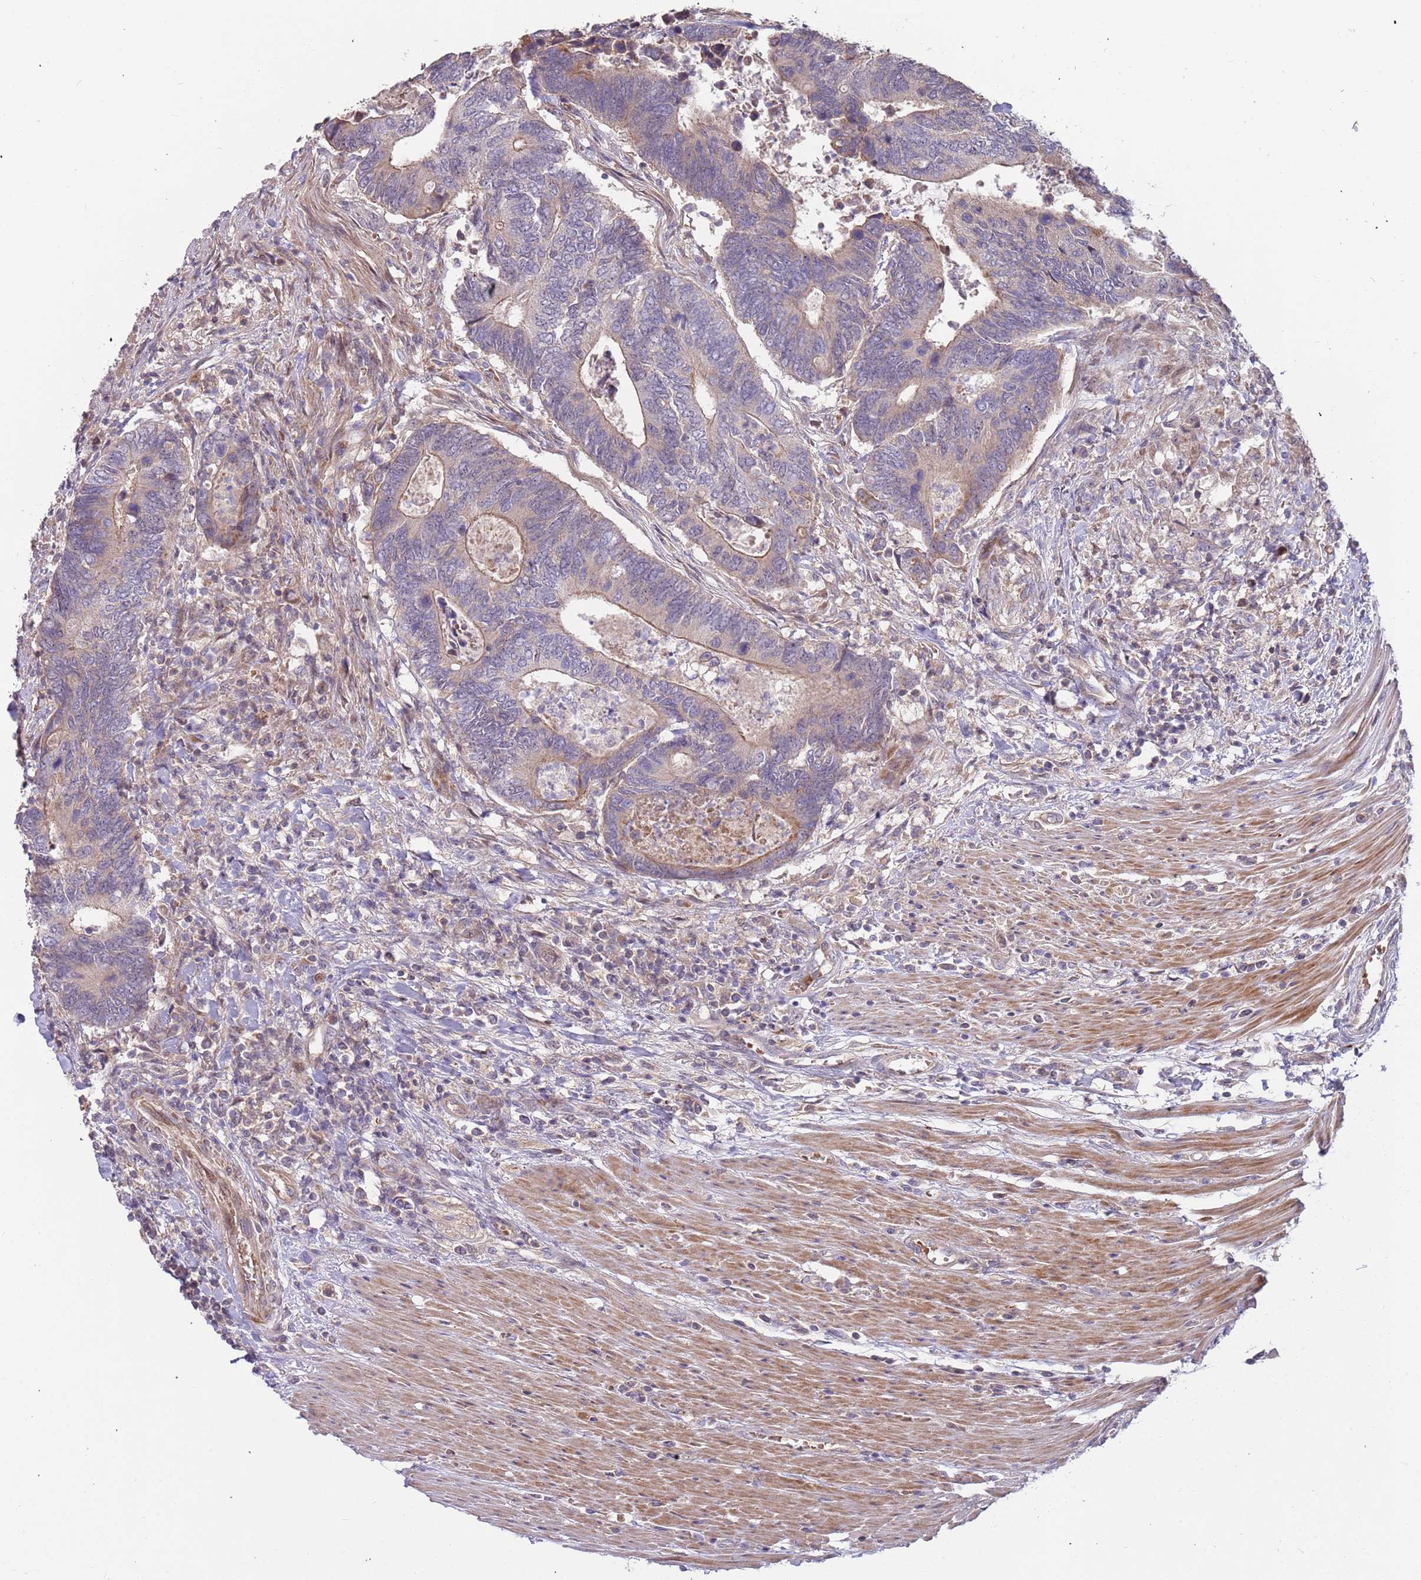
{"staining": {"intensity": "moderate", "quantity": "25%-75%", "location": "cytoplasmic/membranous"}, "tissue": "colorectal cancer", "cell_type": "Tumor cells", "image_type": "cancer", "snomed": [{"axis": "morphology", "description": "Adenocarcinoma, NOS"}, {"axis": "topography", "description": "Colon"}], "caption": "High-power microscopy captured an immunohistochemistry image of colorectal cancer (adenocarcinoma), revealing moderate cytoplasmic/membranous expression in about 25%-75% of tumor cells.", "gene": "TRAPPC6B", "patient": {"sex": "male", "age": 87}}